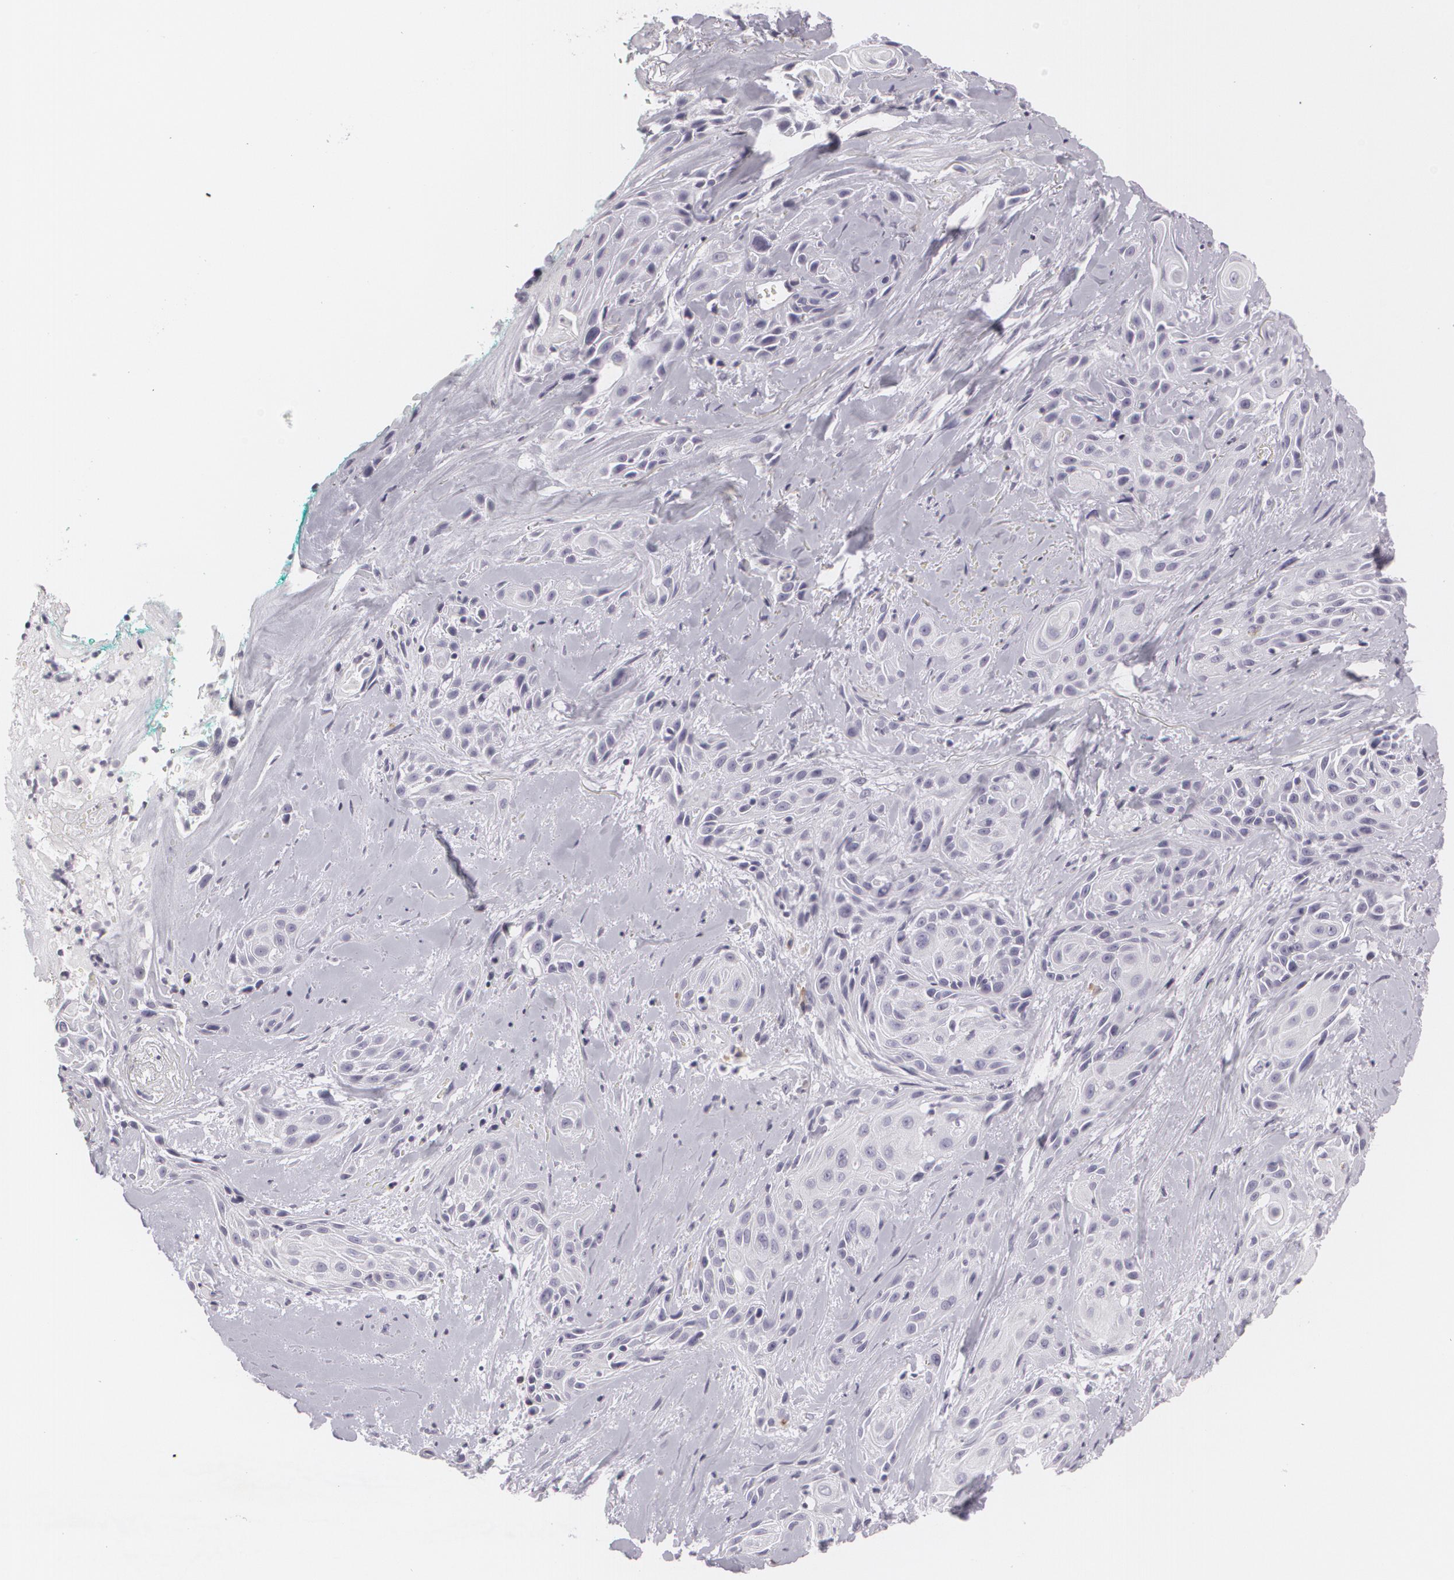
{"staining": {"intensity": "negative", "quantity": "none", "location": "none"}, "tissue": "skin cancer", "cell_type": "Tumor cells", "image_type": "cancer", "snomed": [{"axis": "morphology", "description": "Squamous cell carcinoma, NOS"}, {"axis": "topography", "description": "Skin"}, {"axis": "topography", "description": "Anal"}], "caption": "Immunohistochemical staining of skin squamous cell carcinoma demonstrates no significant positivity in tumor cells.", "gene": "MAP2", "patient": {"sex": "male", "age": 64}}